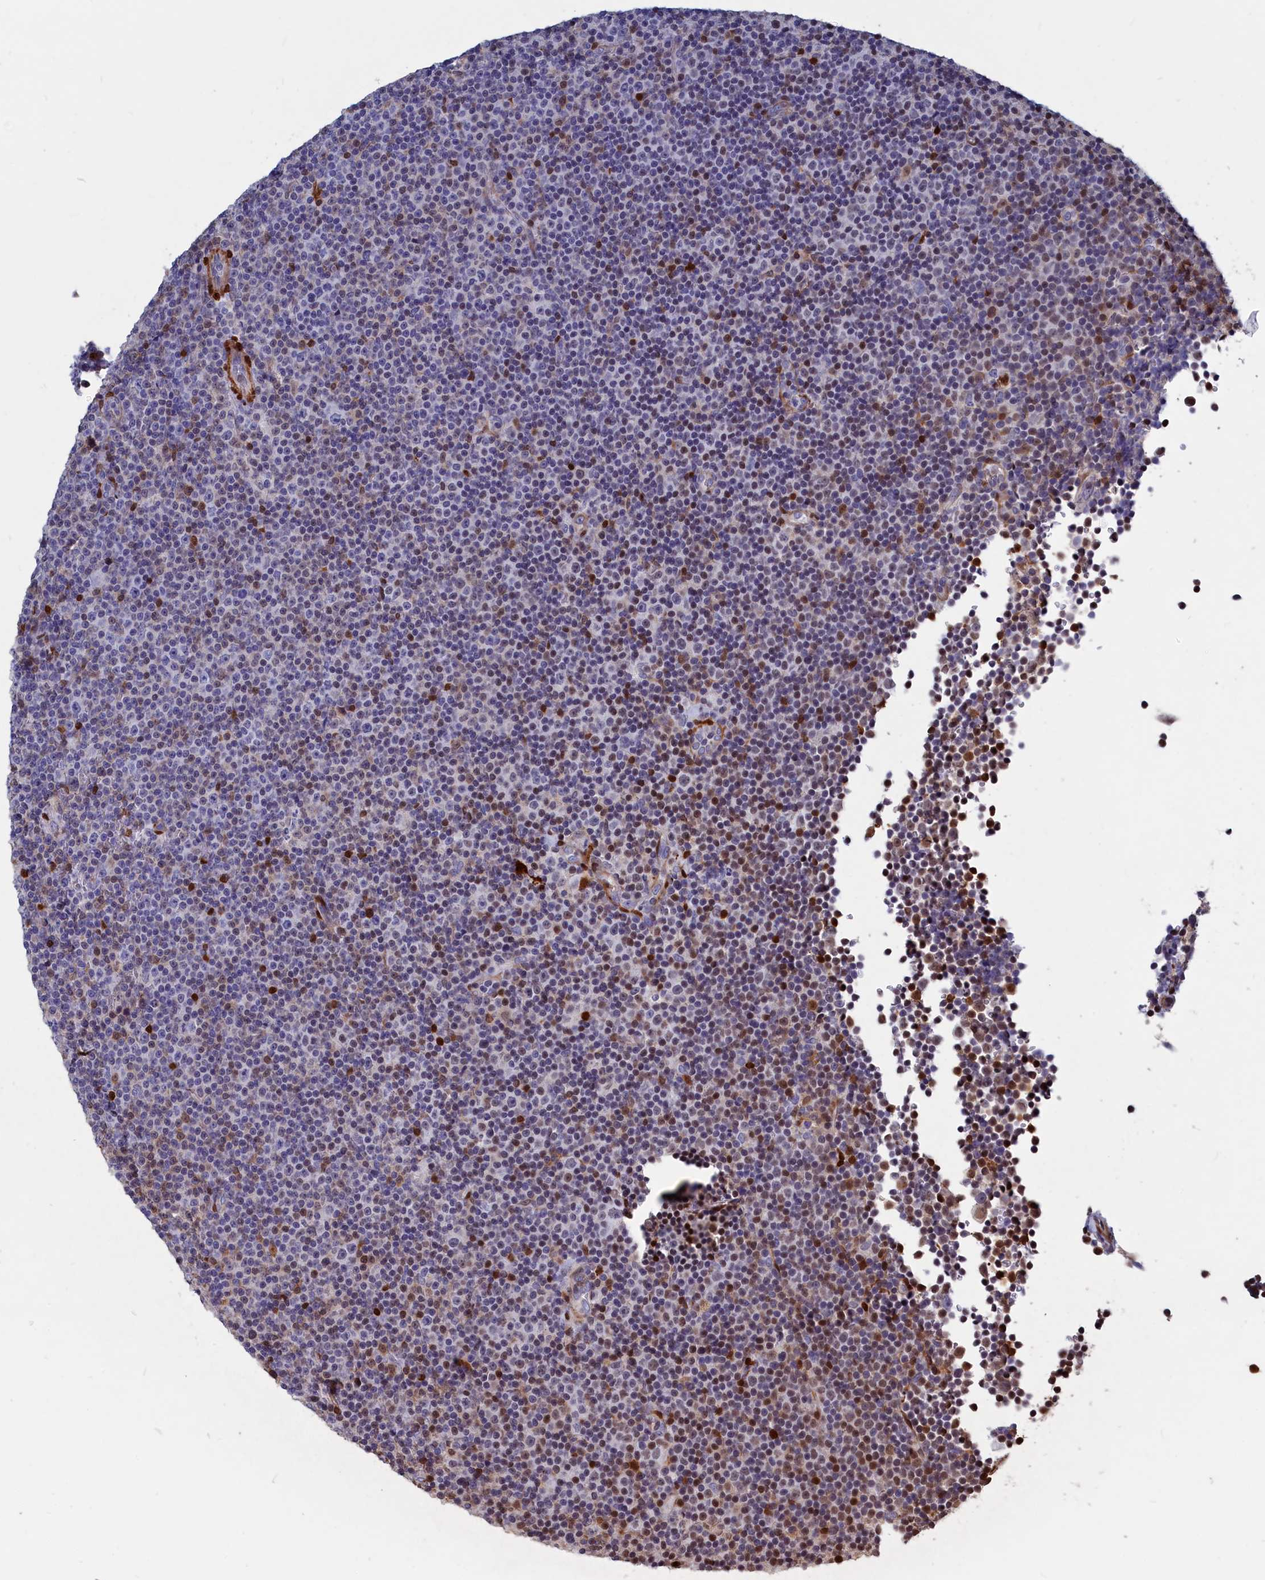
{"staining": {"intensity": "moderate", "quantity": "<25%", "location": "nuclear"}, "tissue": "lymphoma", "cell_type": "Tumor cells", "image_type": "cancer", "snomed": [{"axis": "morphology", "description": "Malignant lymphoma, non-Hodgkin's type, Low grade"}, {"axis": "topography", "description": "Lymph node"}], "caption": "Lymphoma stained with a brown dye demonstrates moderate nuclear positive staining in about <25% of tumor cells.", "gene": "CRIP1", "patient": {"sex": "female", "age": 67}}